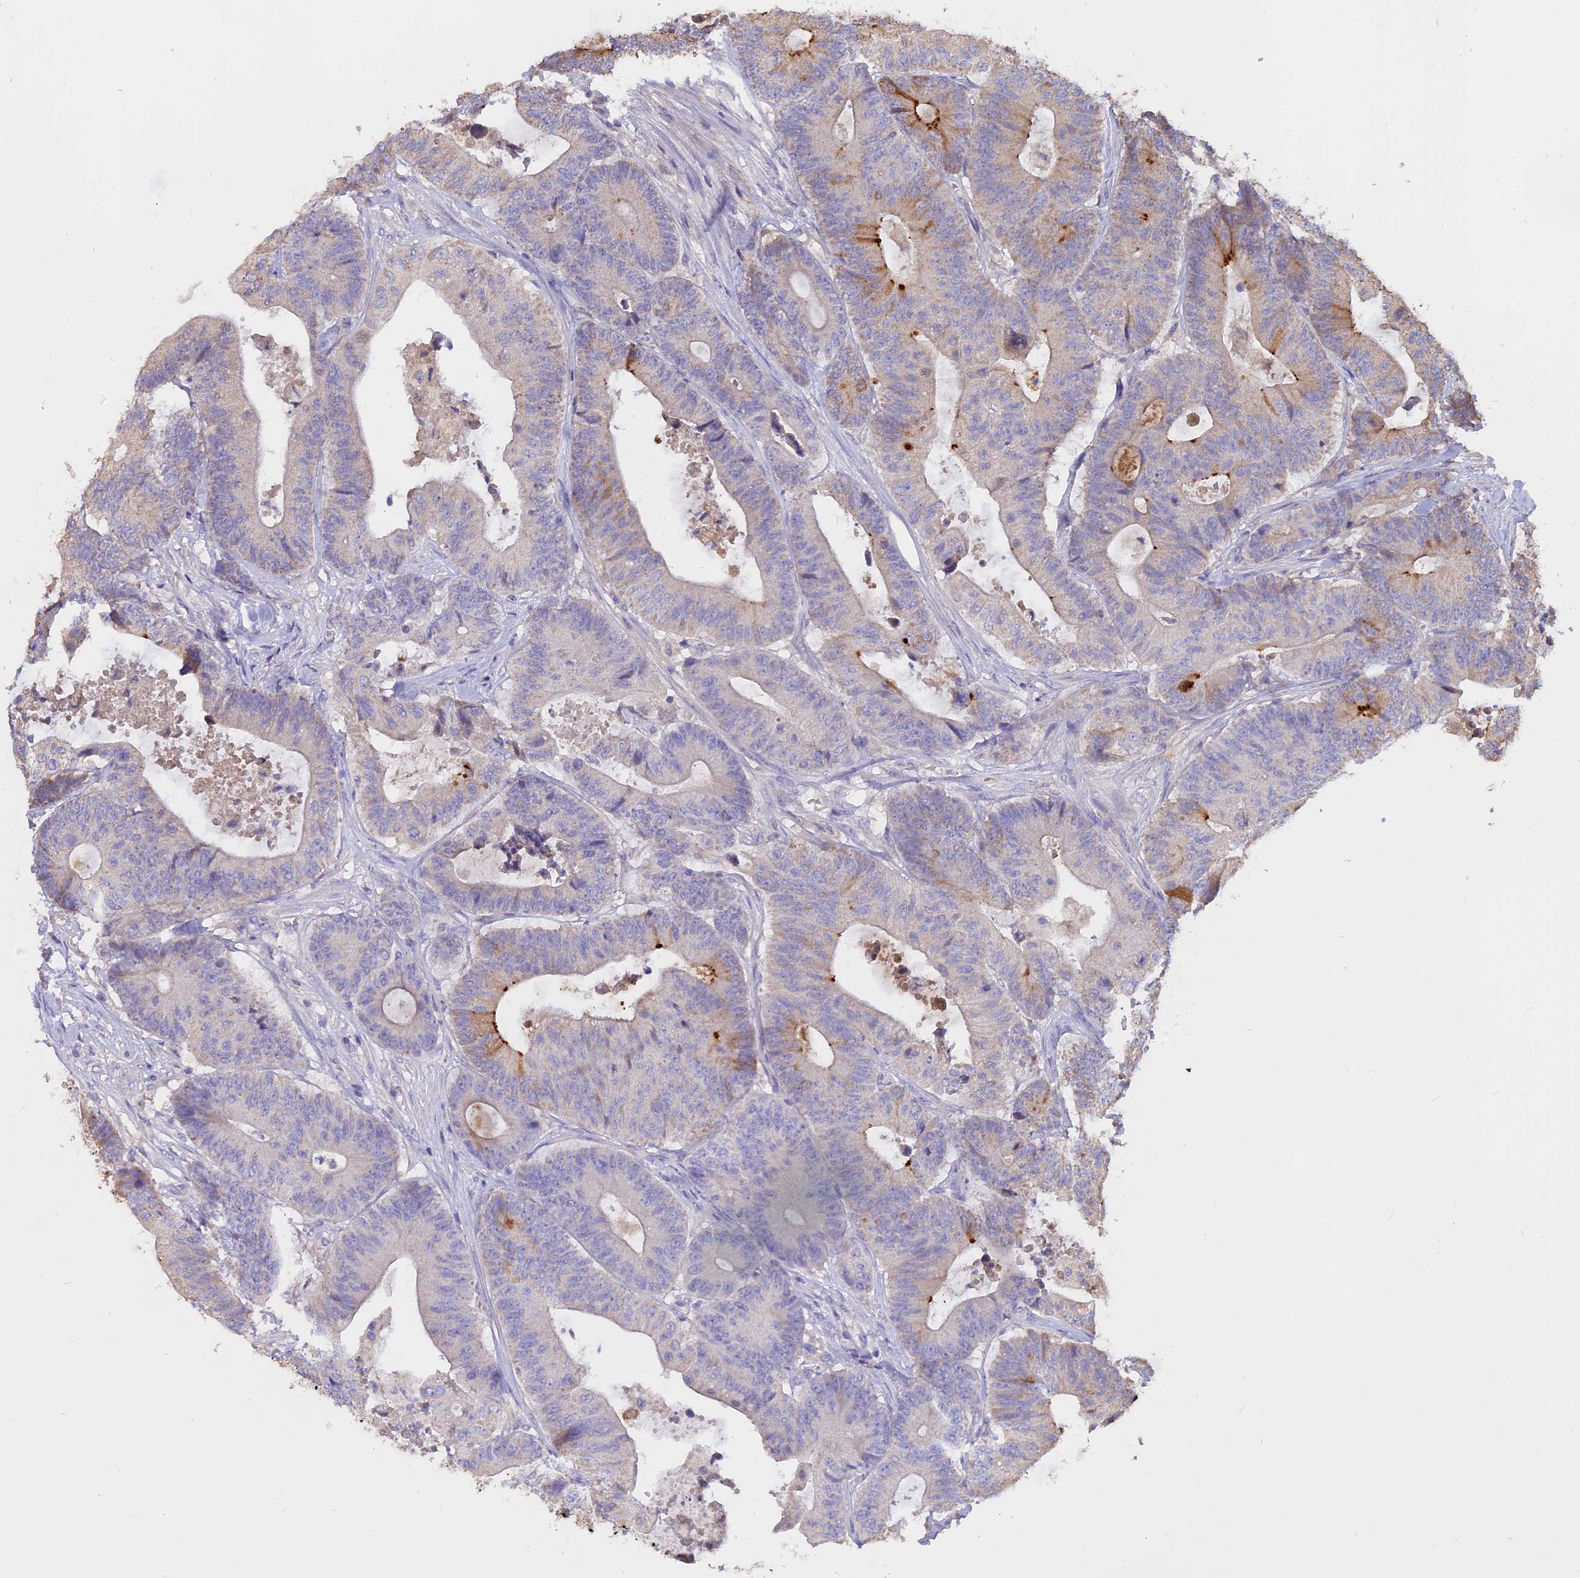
{"staining": {"intensity": "weak", "quantity": "<25%", "location": "cytoplasmic/membranous"}, "tissue": "colorectal cancer", "cell_type": "Tumor cells", "image_type": "cancer", "snomed": [{"axis": "morphology", "description": "Adenocarcinoma, NOS"}, {"axis": "topography", "description": "Colon"}], "caption": "Colorectal cancer was stained to show a protein in brown. There is no significant positivity in tumor cells.", "gene": "WFDC2", "patient": {"sex": "female", "age": 84}}